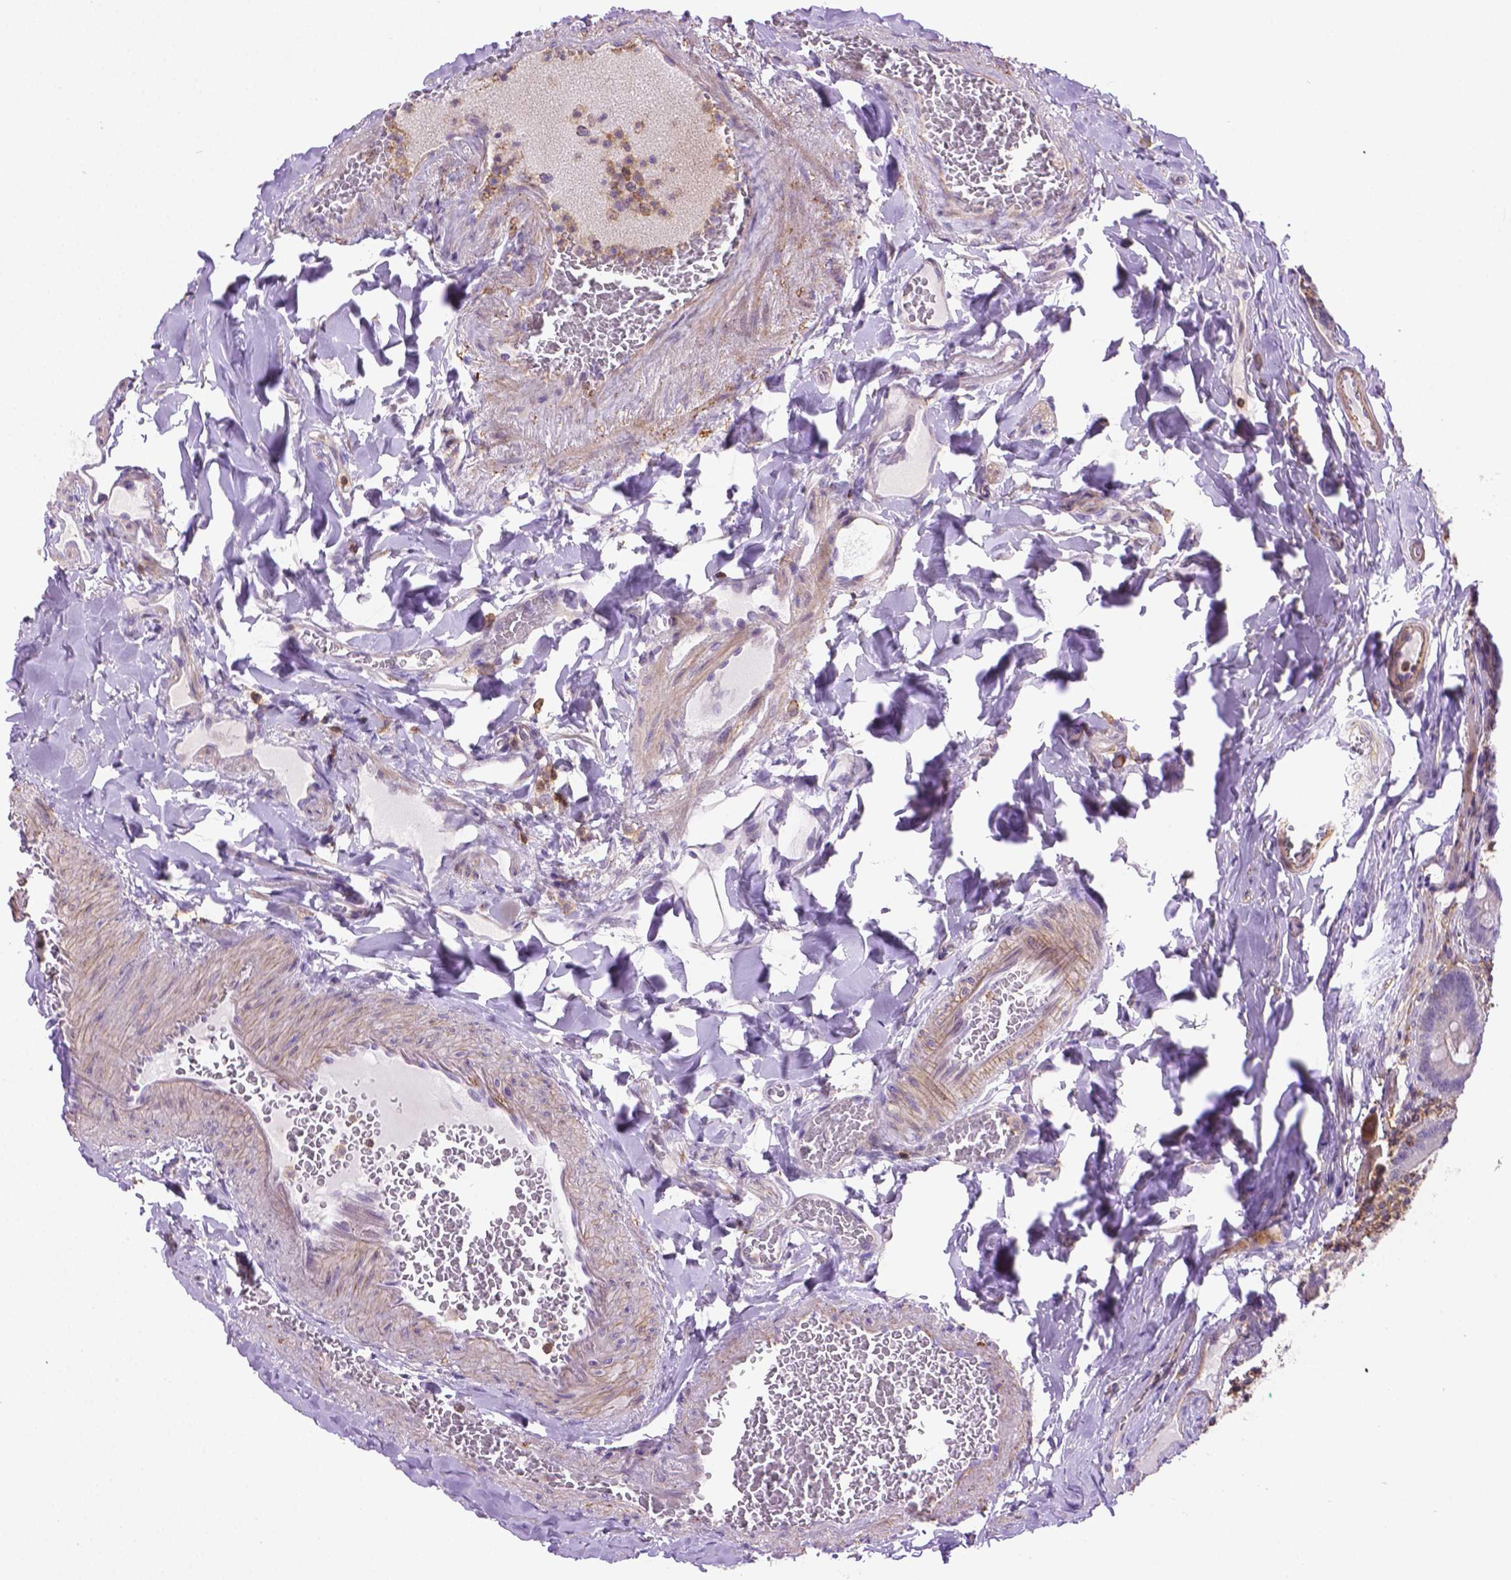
{"staining": {"intensity": "negative", "quantity": "none", "location": "none"}, "tissue": "duodenum", "cell_type": "Glandular cells", "image_type": "normal", "snomed": [{"axis": "morphology", "description": "Normal tissue, NOS"}, {"axis": "topography", "description": "Duodenum"}], "caption": "Immunohistochemistry (IHC) micrograph of benign human duodenum stained for a protein (brown), which displays no positivity in glandular cells.", "gene": "ACAD10", "patient": {"sex": "female", "age": 62}}